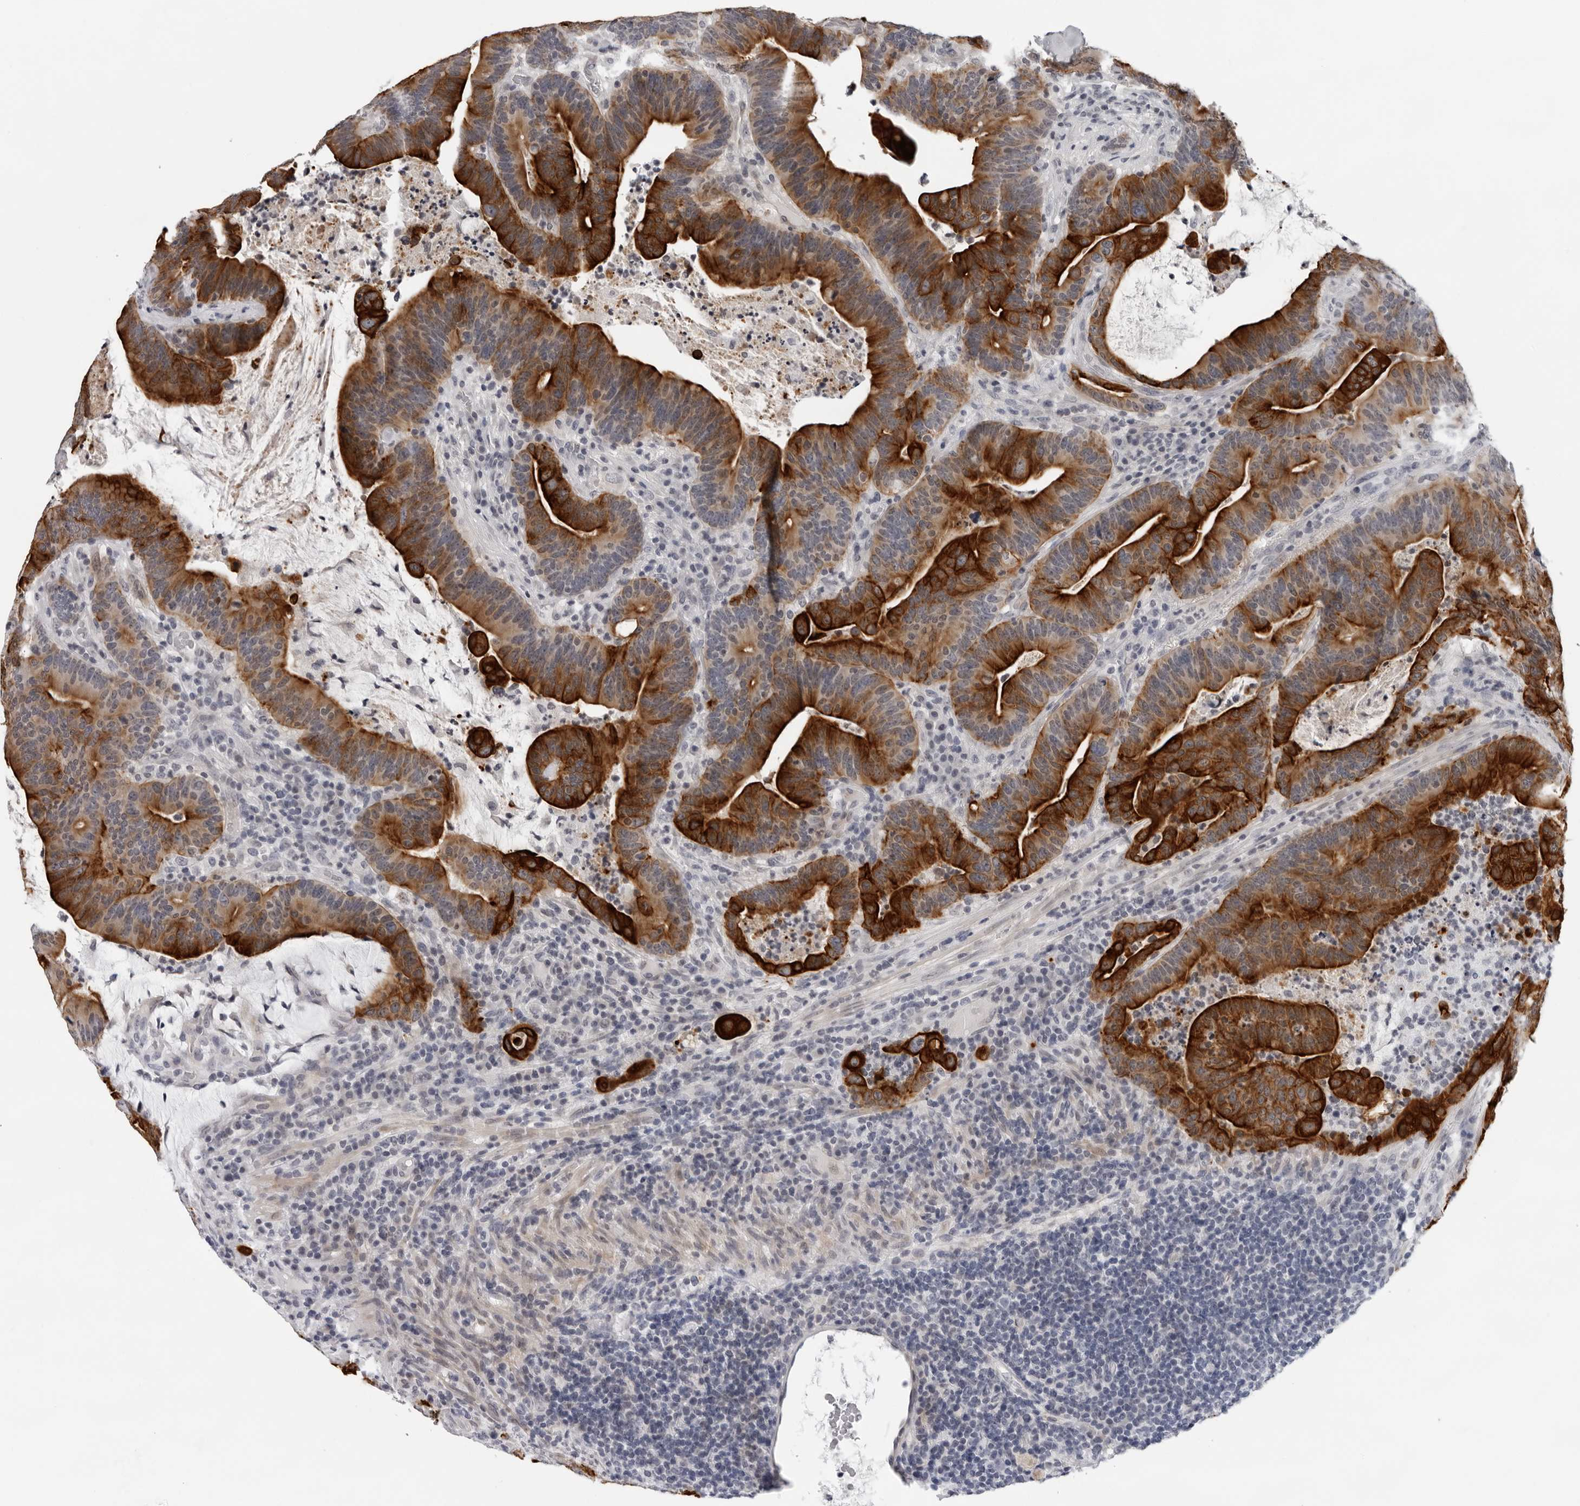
{"staining": {"intensity": "strong", "quantity": ">75%", "location": "cytoplasmic/membranous"}, "tissue": "colorectal cancer", "cell_type": "Tumor cells", "image_type": "cancer", "snomed": [{"axis": "morphology", "description": "Adenocarcinoma, NOS"}, {"axis": "topography", "description": "Colon"}], "caption": "Tumor cells demonstrate high levels of strong cytoplasmic/membranous staining in approximately >75% of cells in colorectal adenocarcinoma.", "gene": "CCDC28B", "patient": {"sex": "female", "age": 66}}